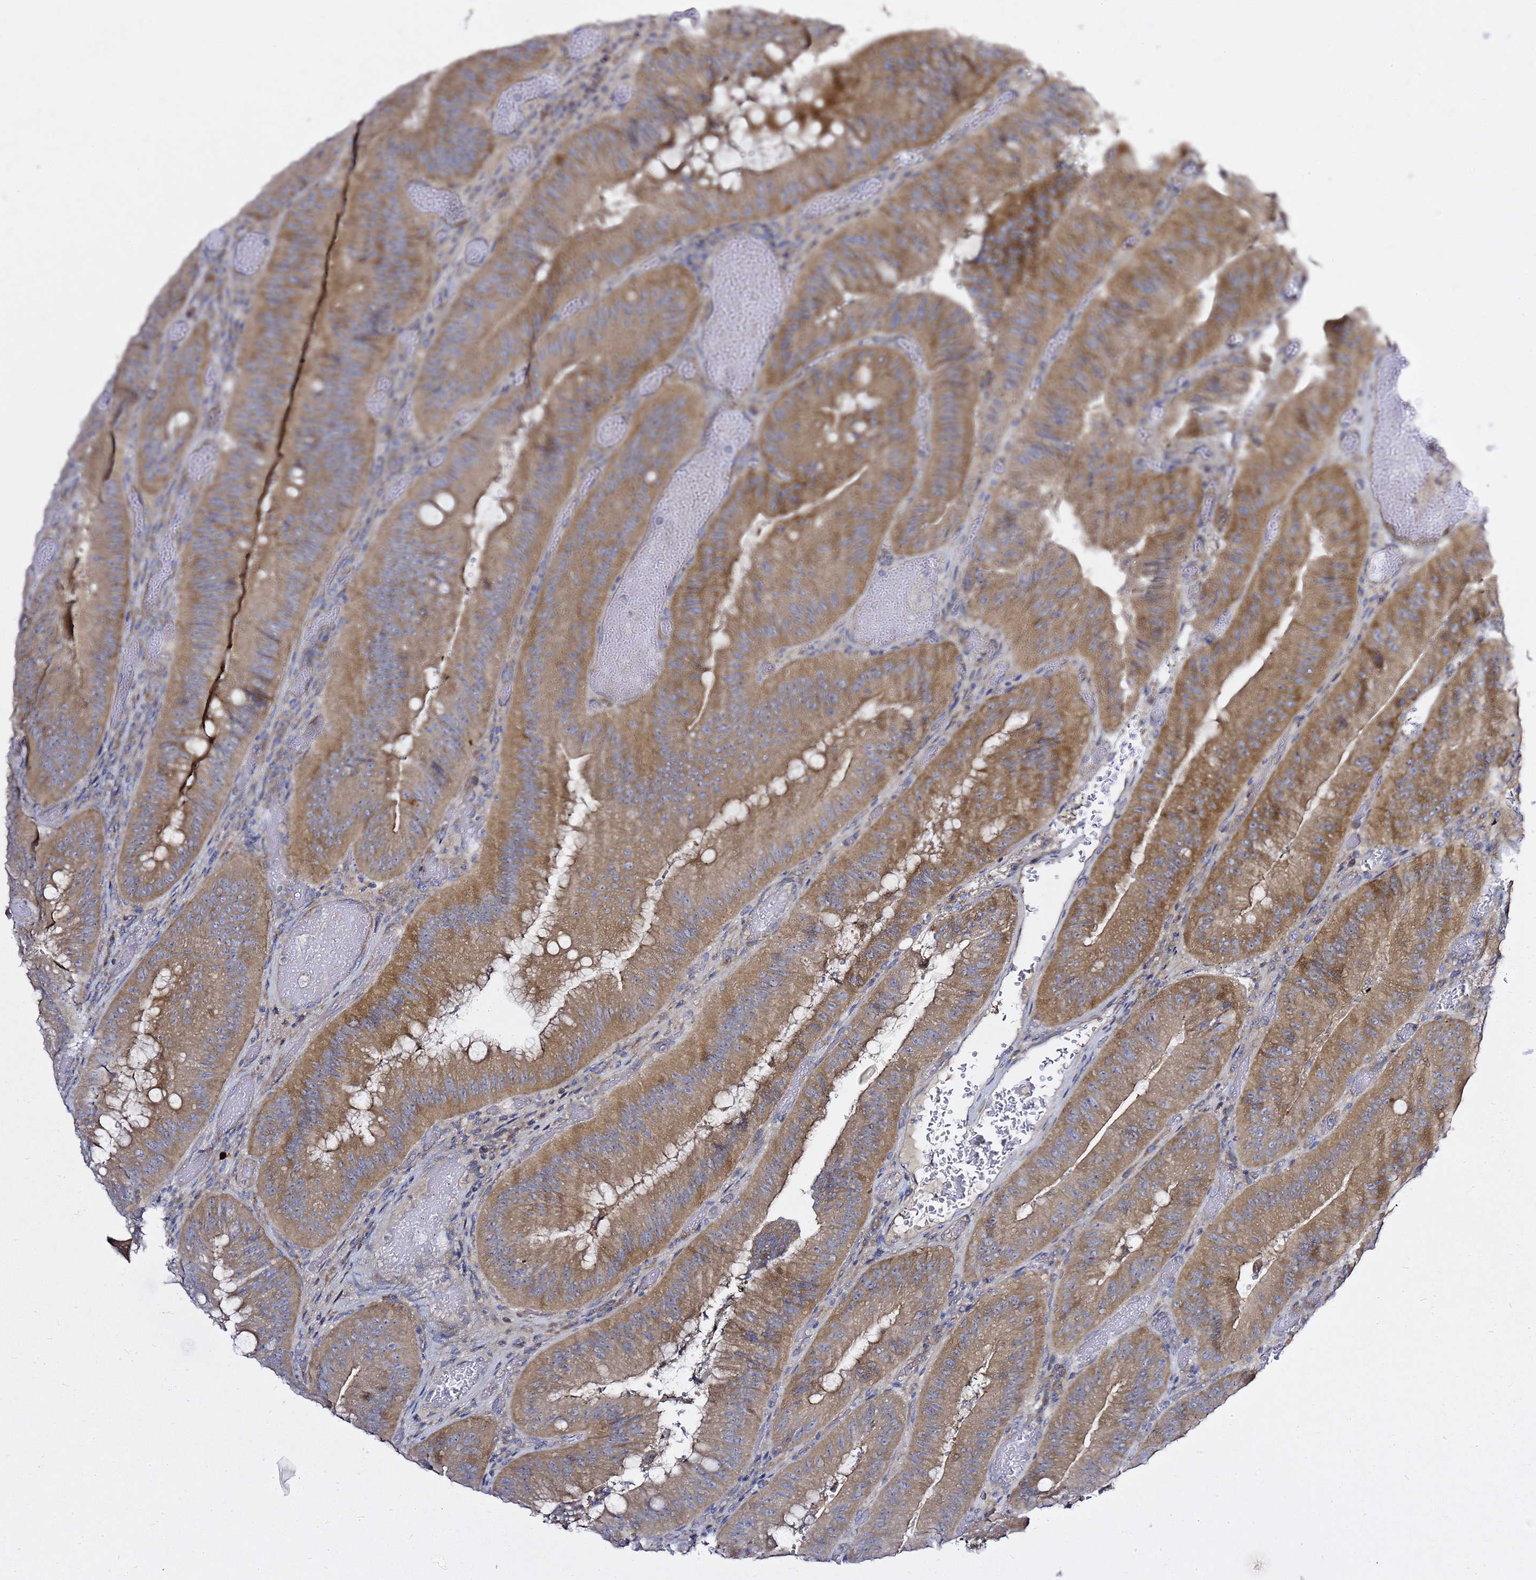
{"staining": {"intensity": "moderate", "quantity": ">75%", "location": "cytoplasmic/membranous"}, "tissue": "colorectal cancer", "cell_type": "Tumor cells", "image_type": "cancer", "snomed": [{"axis": "morphology", "description": "Adenocarcinoma, NOS"}, {"axis": "topography", "description": "Colon"}], "caption": "This photomicrograph exhibits IHC staining of human adenocarcinoma (colorectal), with medium moderate cytoplasmic/membranous positivity in about >75% of tumor cells.", "gene": "MON1B", "patient": {"sex": "female", "age": 43}}